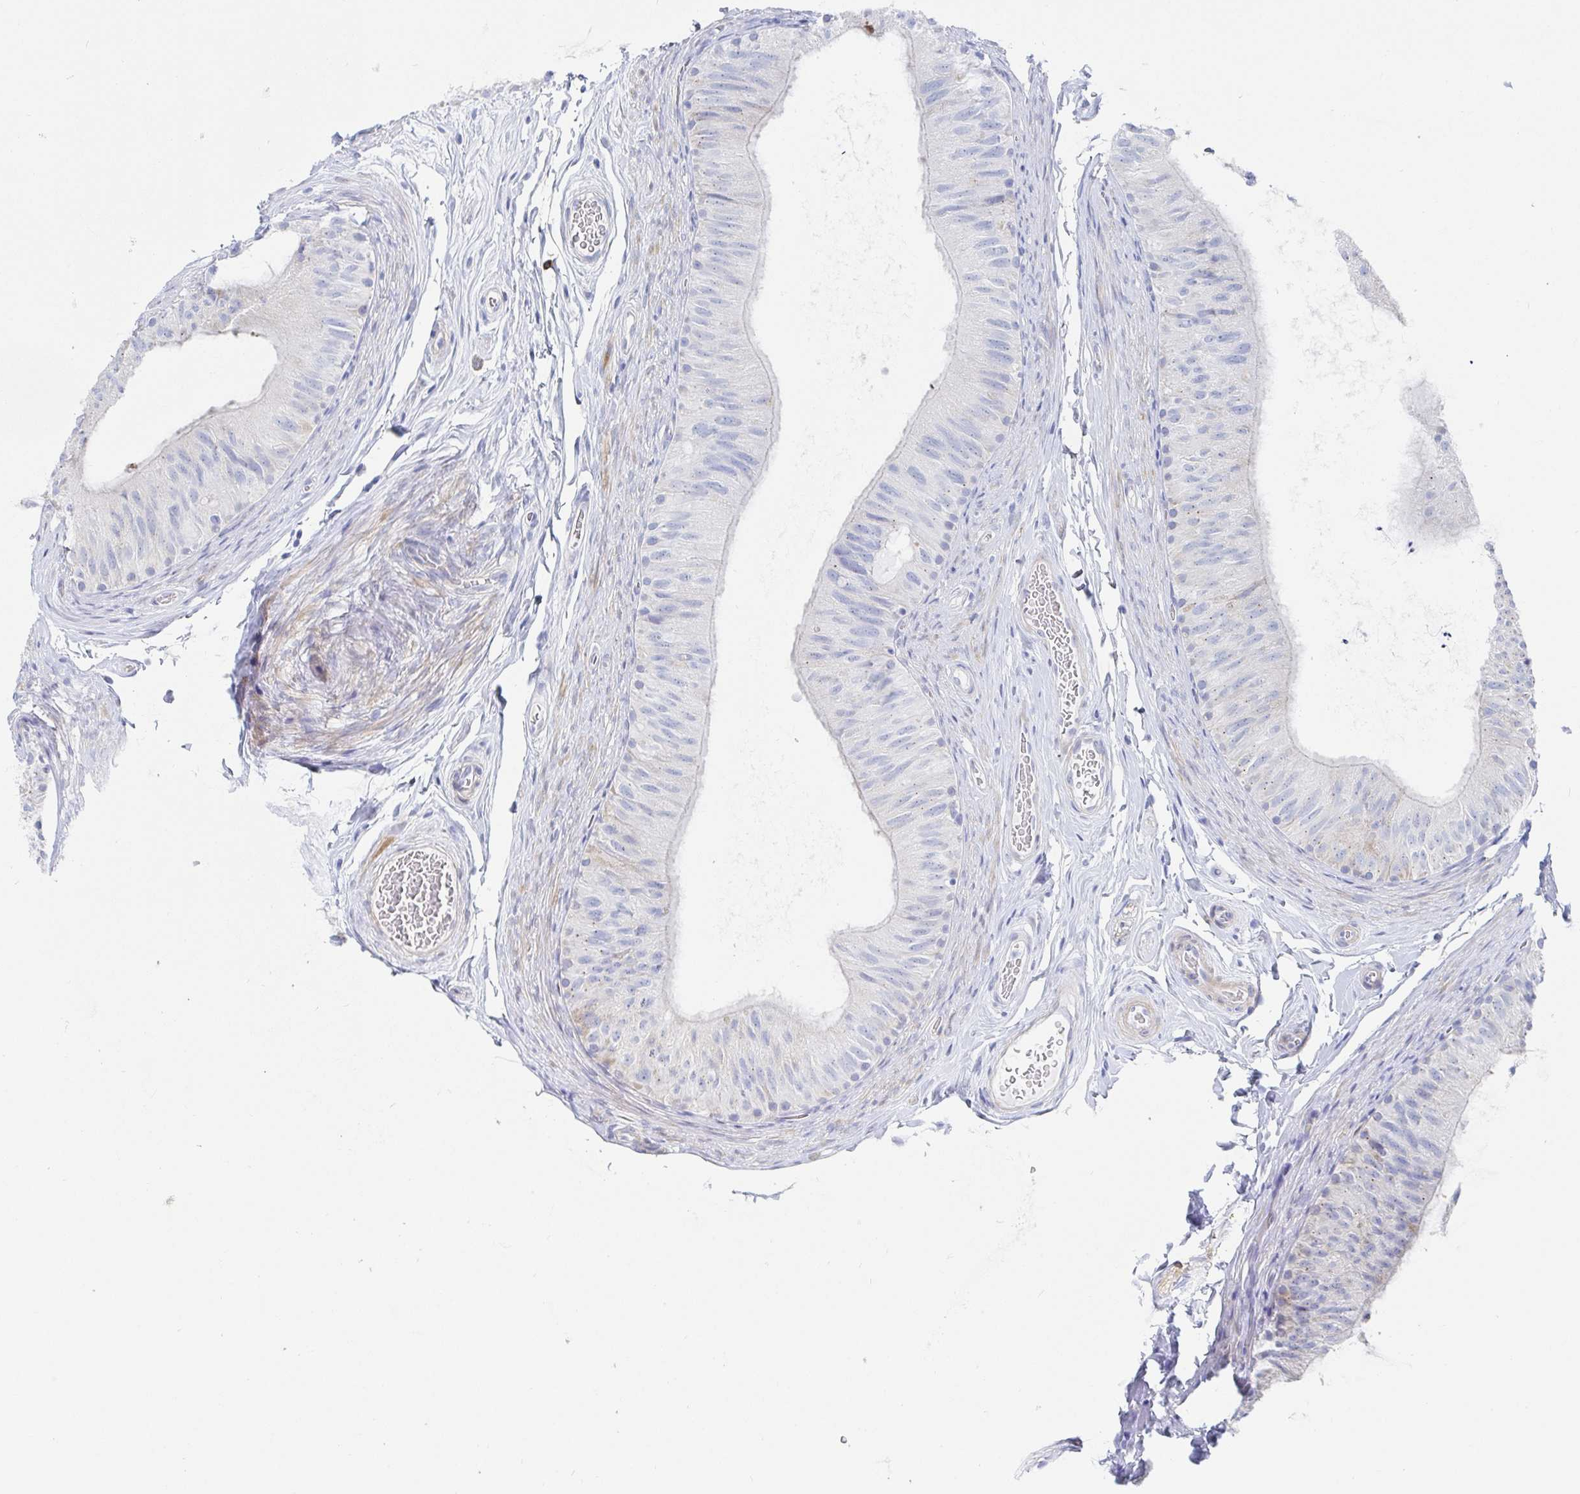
{"staining": {"intensity": "negative", "quantity": "none", "location": "none"}, "tissue": "epididymis", "cell_type": "Glandular cells", "image_type": "normal", "snomed": [{"axis": "morphology", "description": "Normal tissue, NOS"}, {"axis": "topography", "description": "Epididymis, spermatic cord, NOS"}, {"axis": "topography", "description": "Epididymis"}], "caption": "This is an immunohistochemistry image of normal human epididymis. There is no positivity in glandular cells.", "gene": "PACSIN1", "patient": {"sex": "male", "age": 31}}